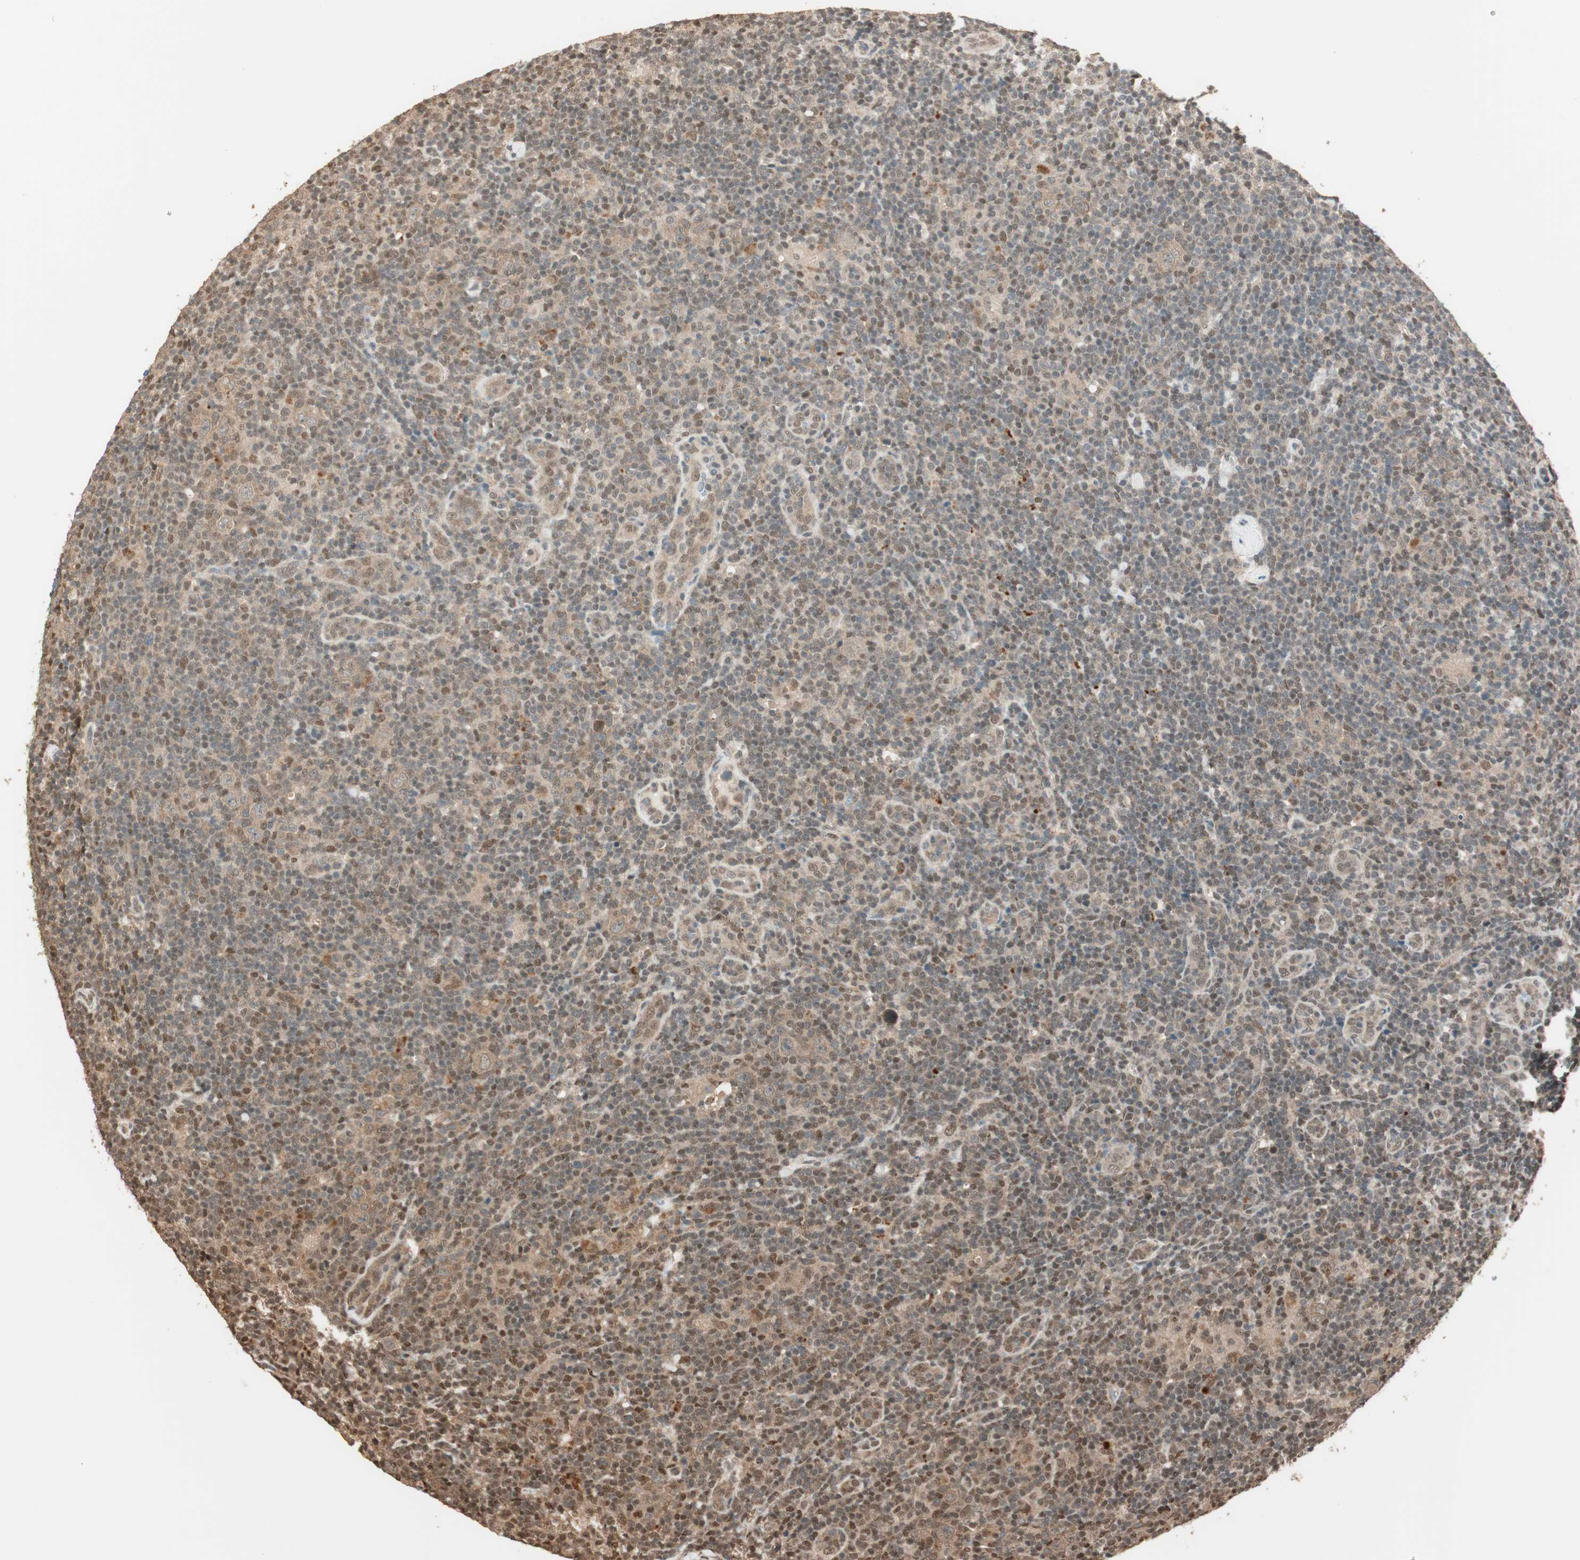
{"staining": {"intensity": "weak", "quantity": ">75%", "location": "cytoplasmic/membranous"}, "tissue": "lymphoma", "cell_type": "Tumor cells", "image_type": "cancer", "snomed": [{"axis": "morphology", "description": "Hodgkin's disease, NOS"}, {"axis": "topography", "description": "Lymph node"}], "caption": "A brown stain shows weak cytoplasmic/membranous positivity of a protein in Hodgkin's disease tumor cells. The protein is shown in brown color, while the nuclei are stained blue.", "gene": "ZNF443", "patient": {"sex": "female", "age": 57}}